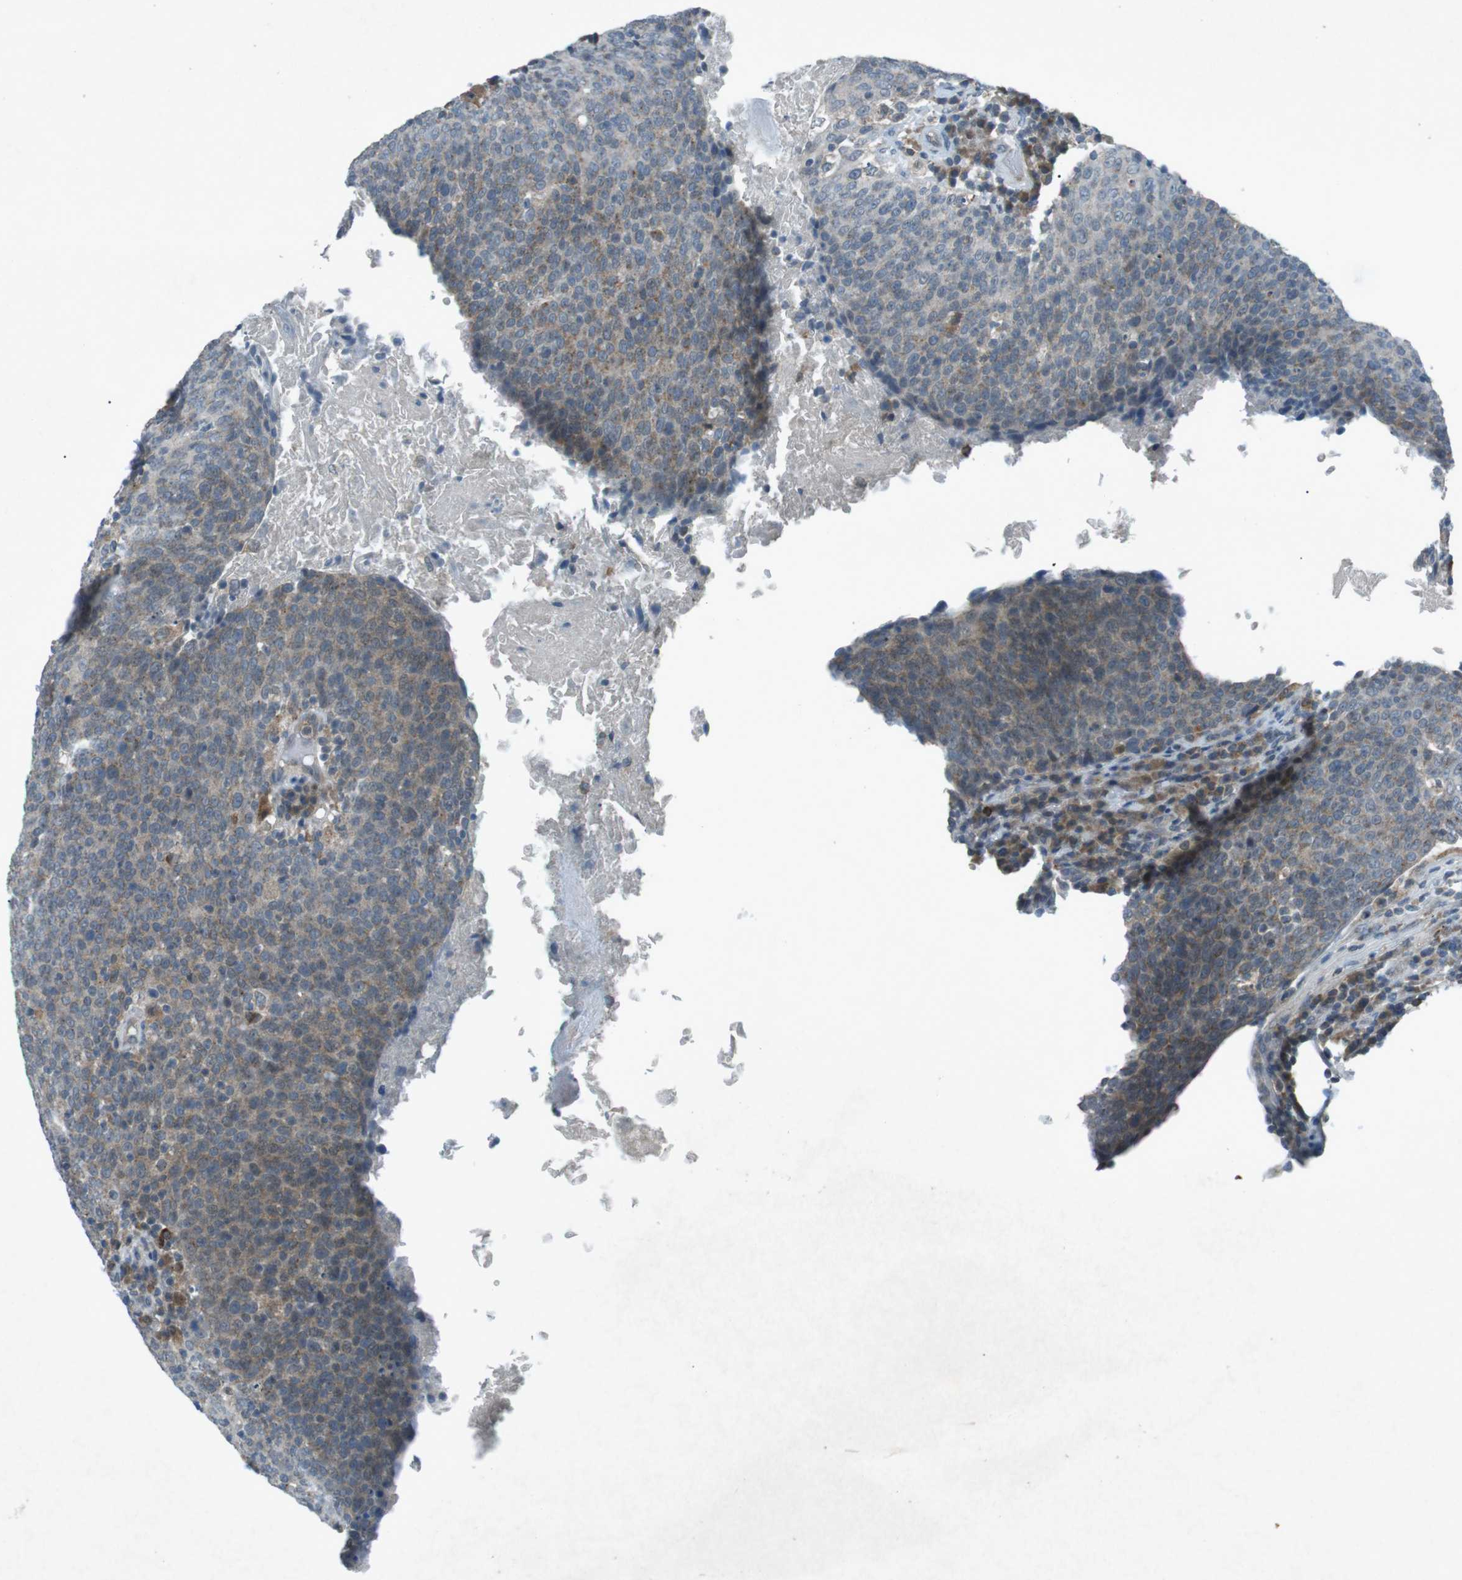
{"staining": {"intensity": "weak", "quantity": "25%-75%", "location": "cytoplasmic/membranous"}, "tissue": "head and neck cancer", "cell_type": "Tumor cells", "image_type": "cancer", "snomed": [{"axis": "morphology", "description": "Squamous cell carcinoma, NOS"}, {"axis": "morphology", "description": "Squamous cell carcinoma, metastatic, NOS"}, {"axis": "topography", "description": "Lymph node"}, {"axis": "topography", "description": "Head-Neck"}], "caption": "This photomicrograph displays head and neck cancer stained with immunohistochemistry to label a protein in brown. The cytoplasmic/membranous of tumor cells show weak positivity for the protein. Nuclei are counter-stained blue.", "gene": "FCRLA", "patient": {"sex": "male", "age": 62}}